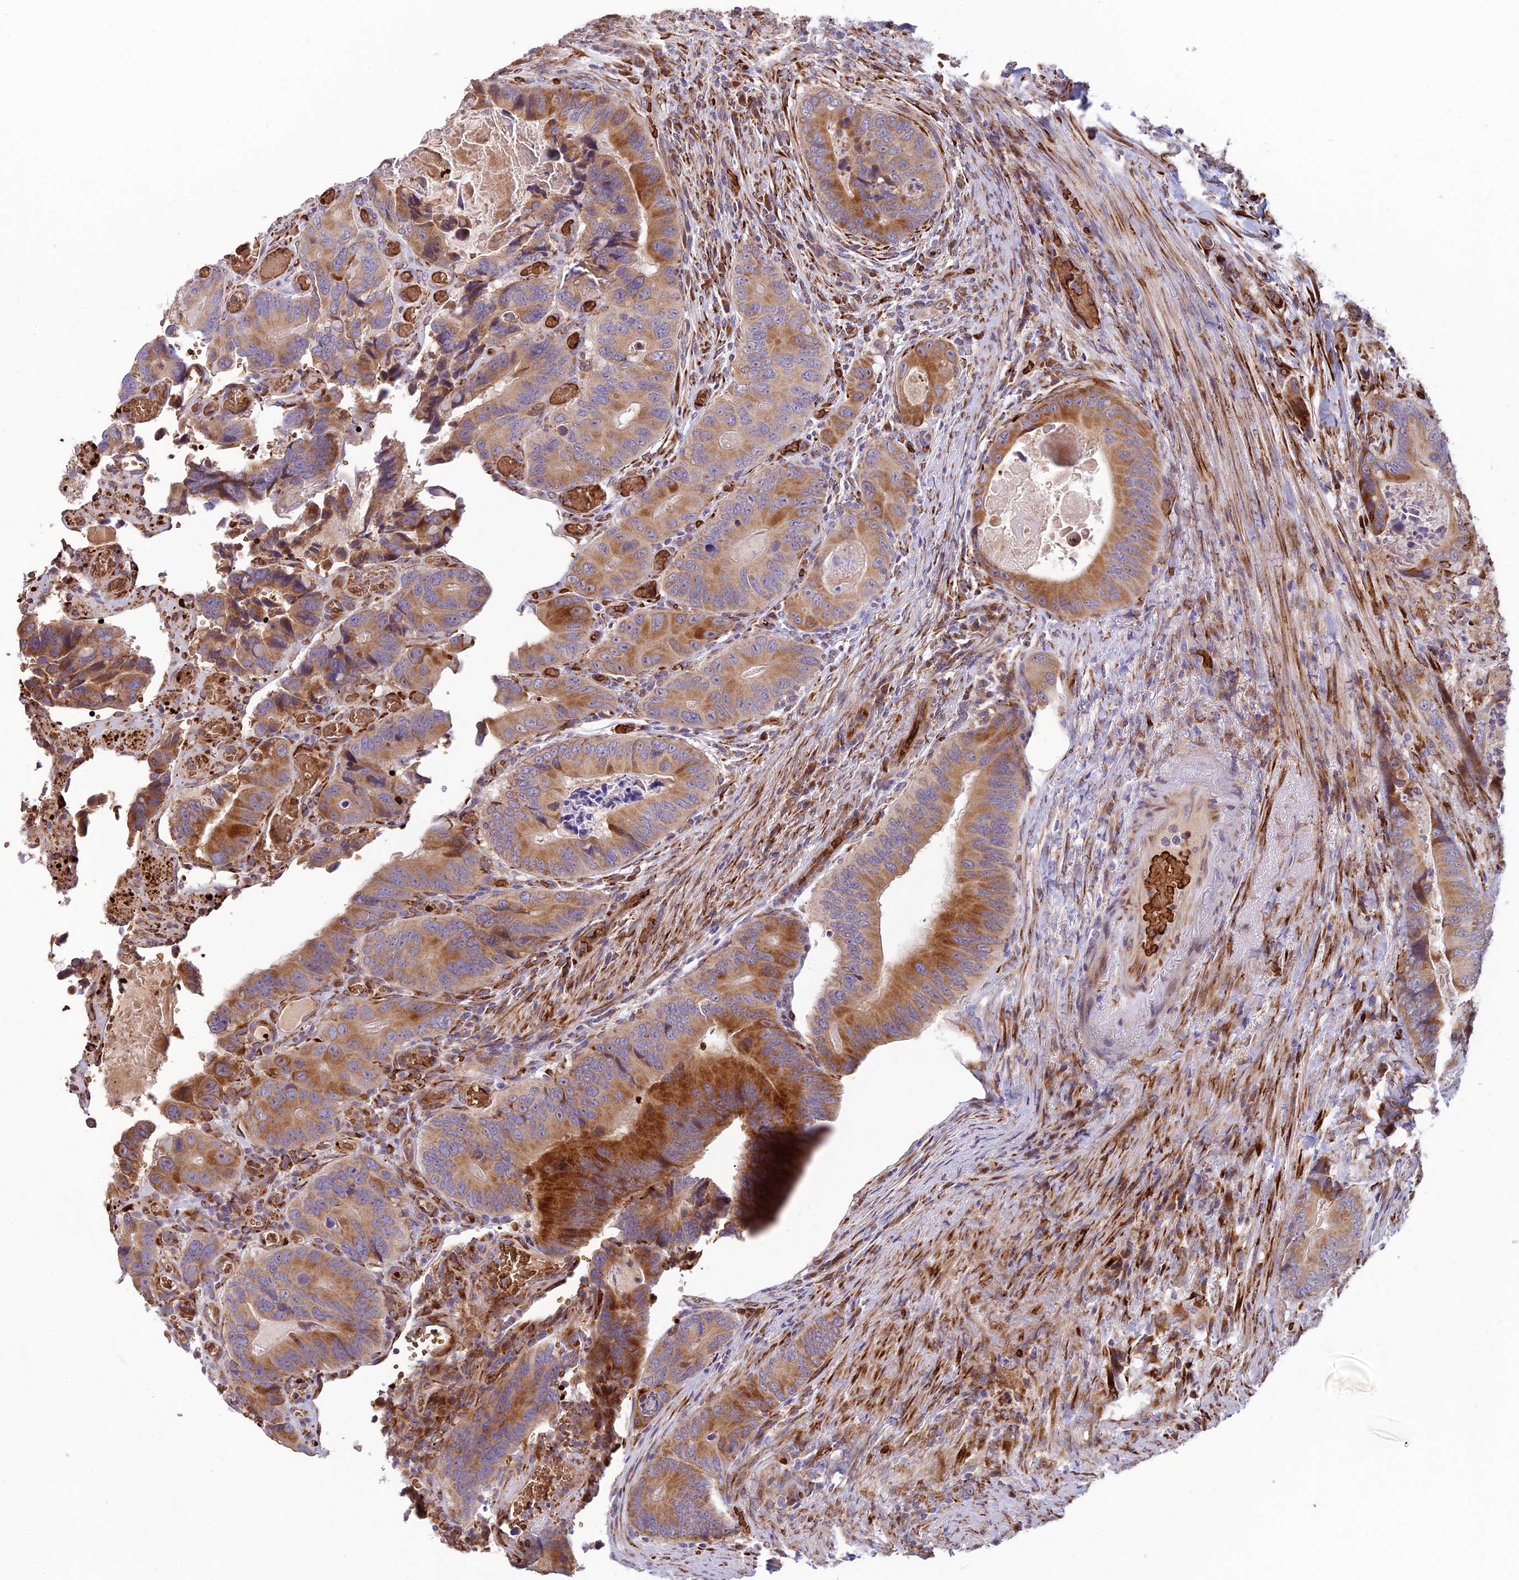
{"staining": {"intensity": "moderate", "quantity": ">75%", "location": "cytoplasmic/membranous"}, "tissue": "colorectal cancer", "cell_type": "Tumor cells", "image_type": "cancer", "snomed": [{"axis": "morphology", "description": "Adenocarcinoma, NOS"}, {"axis": "topography", "description": "Colon"}], "caption": "Adenocarcinoma (colorectal) tissue reveals moderate cytoplasmic/membranous positivity in approximately >75% of tumor cells", "gene": "UFSP2", "patient": {"sex": "male", "age": 84}}